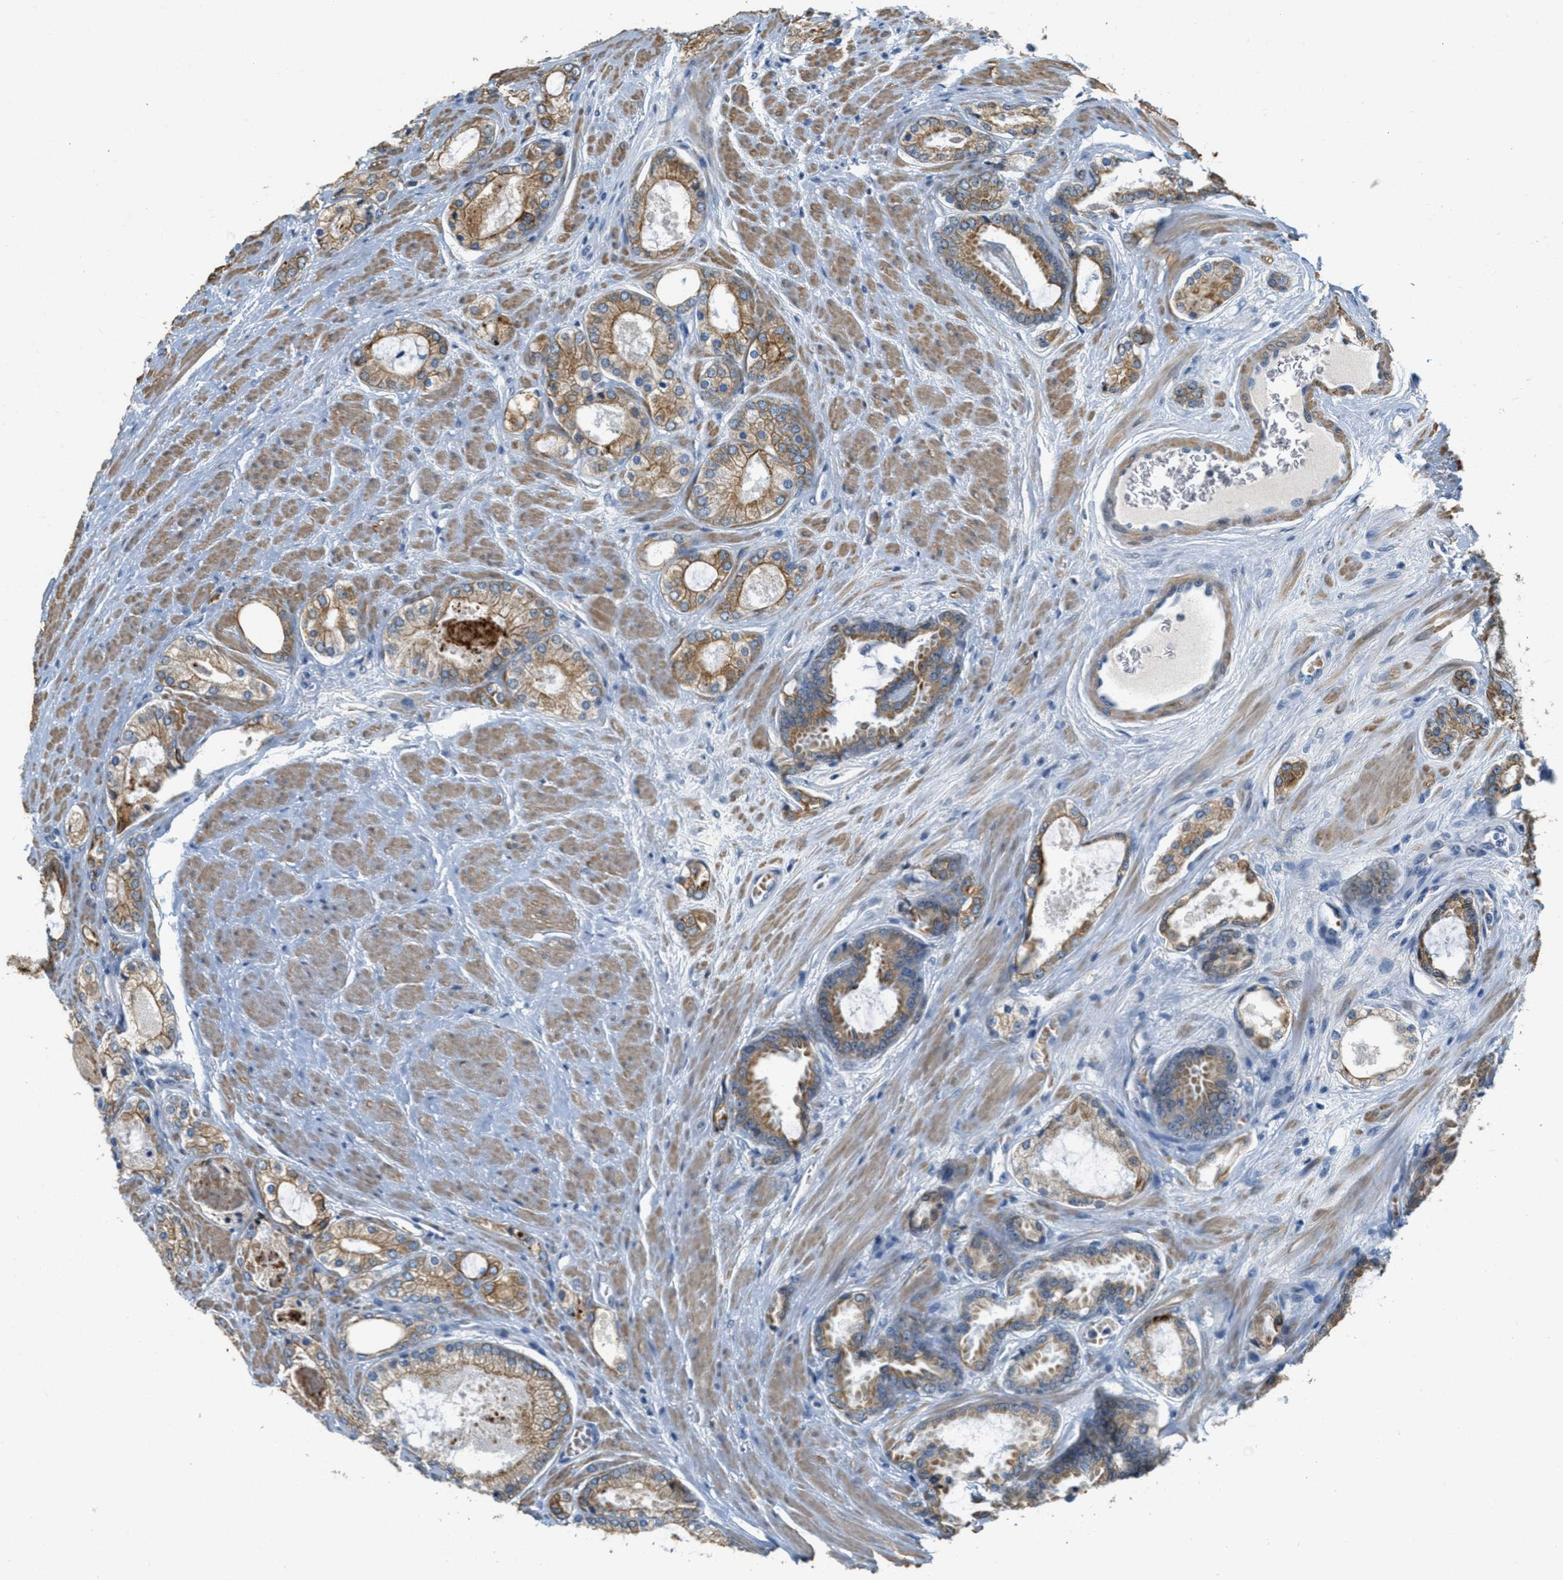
{"staining": {"intensity": "moderate", "quantity": ">75%", "location": "cytoplasmic/membranous"}, "tissue": "prostate cancer", "cell_type": "Tumor cells", "image_type": "cancer", "snomed": [{"axis": "morphology", "description": "Adenocarcinoma, High grade"}, {"axis": "topography", "description": "Prostate"}], "caption": "Moderate cytoplasmic/membranous protein expression is identified in approximately >75% of tumor cells in adenocarcinoma (high-grade) (prostate).", "gene": "MRS2", "patient": {"sex": "male", "age": 65}}